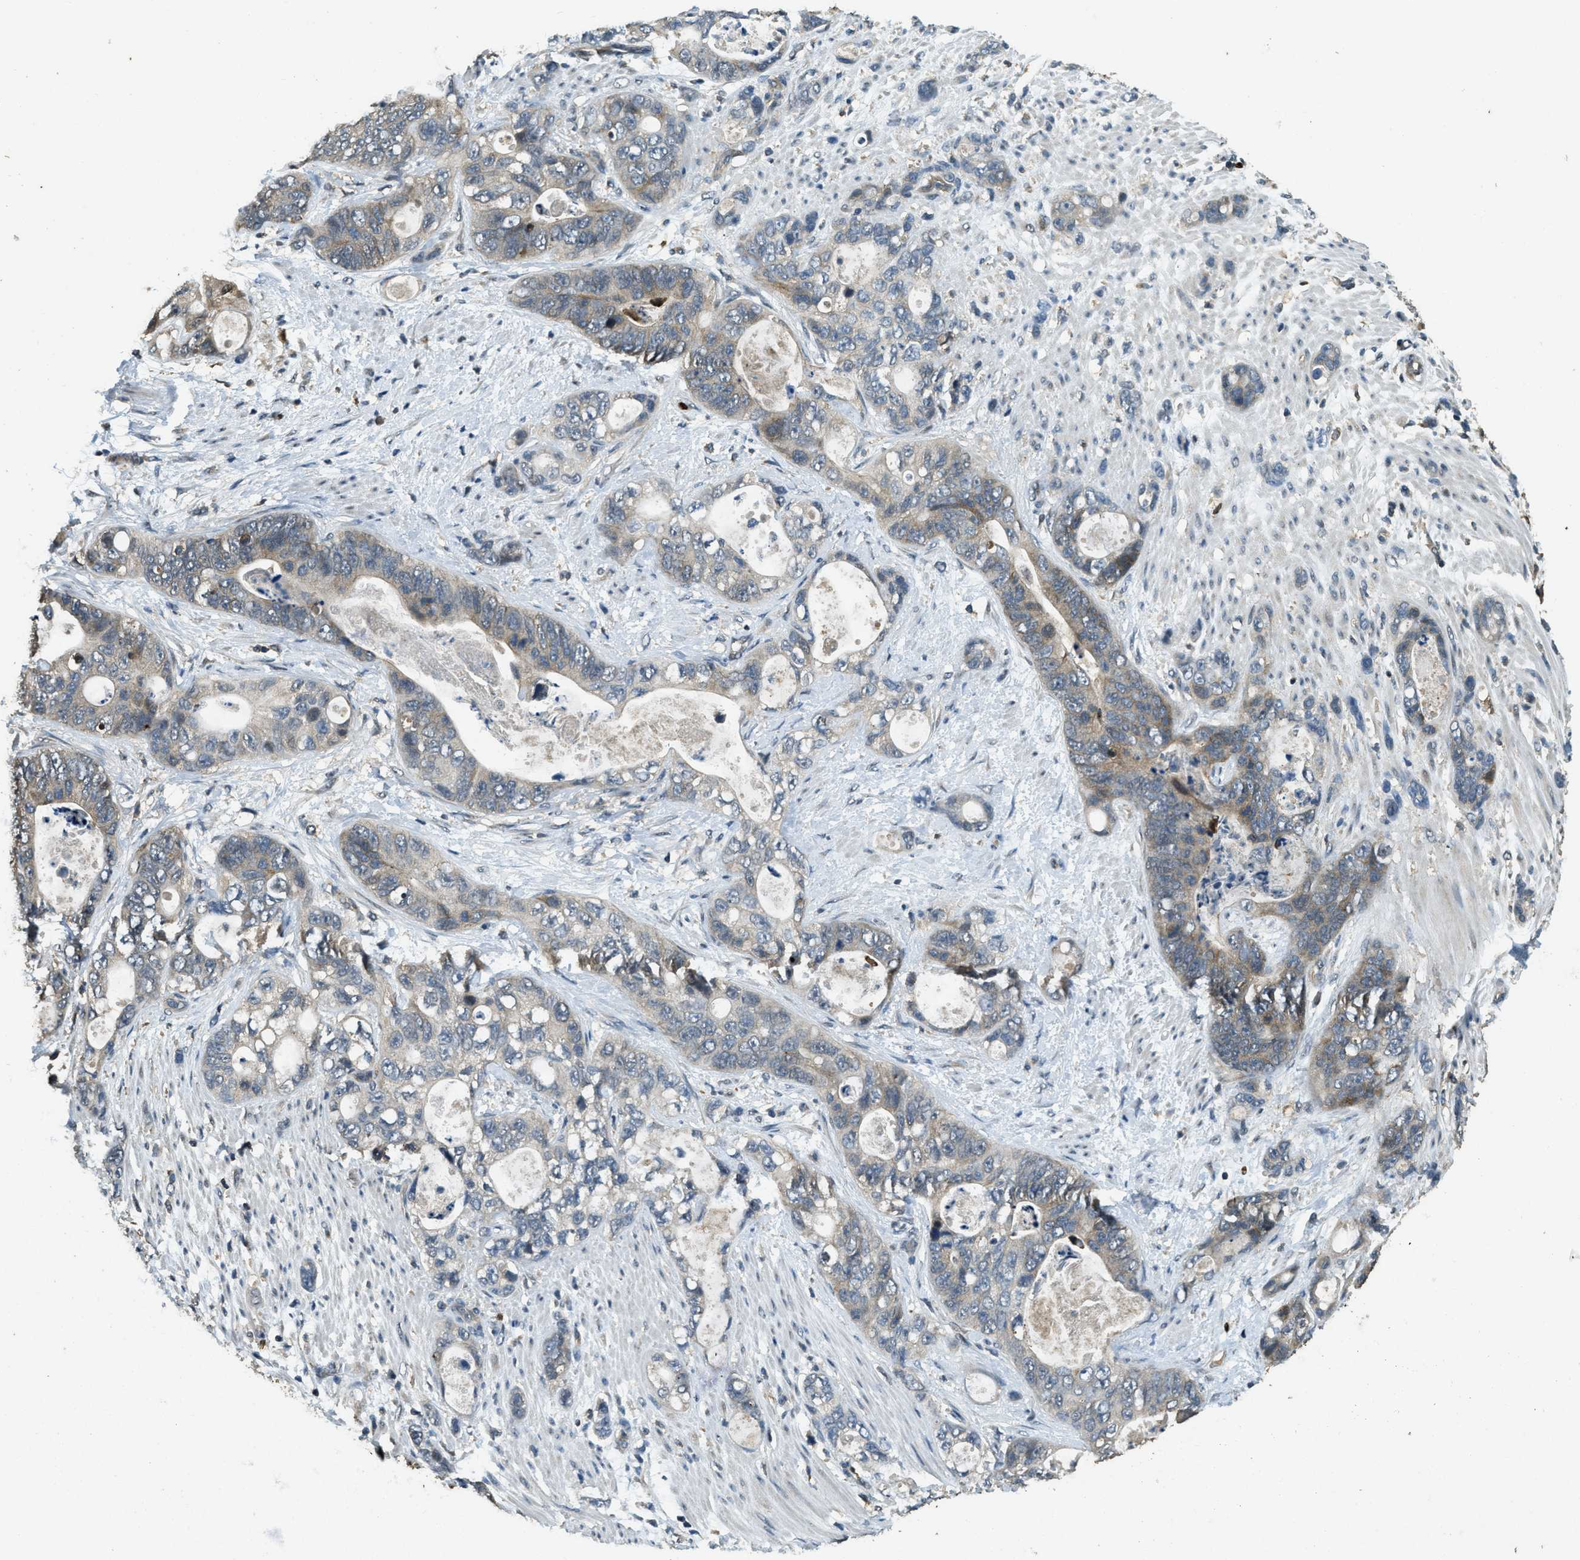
{"staining": {"intensity": "weak", "quantity": "<25%", "location": "cytoplasmic/membranous"}, "tissue": "stomach cancer", "cell_type": "Tumor cells", "image_type": "cancer", "snomed": [{"axis": "morphology", "description": "Normal tissue, NOS"}, {"axis": "morphology", "description": "Adenocarcinoma, NOS"}, {"axis": "topography", "description": "Stomach"}], "caption": "Tumor cells show no significant staining in stomach cancer.", "gene": "RNF141", "patient": {"sex": "female", "age": 89}}